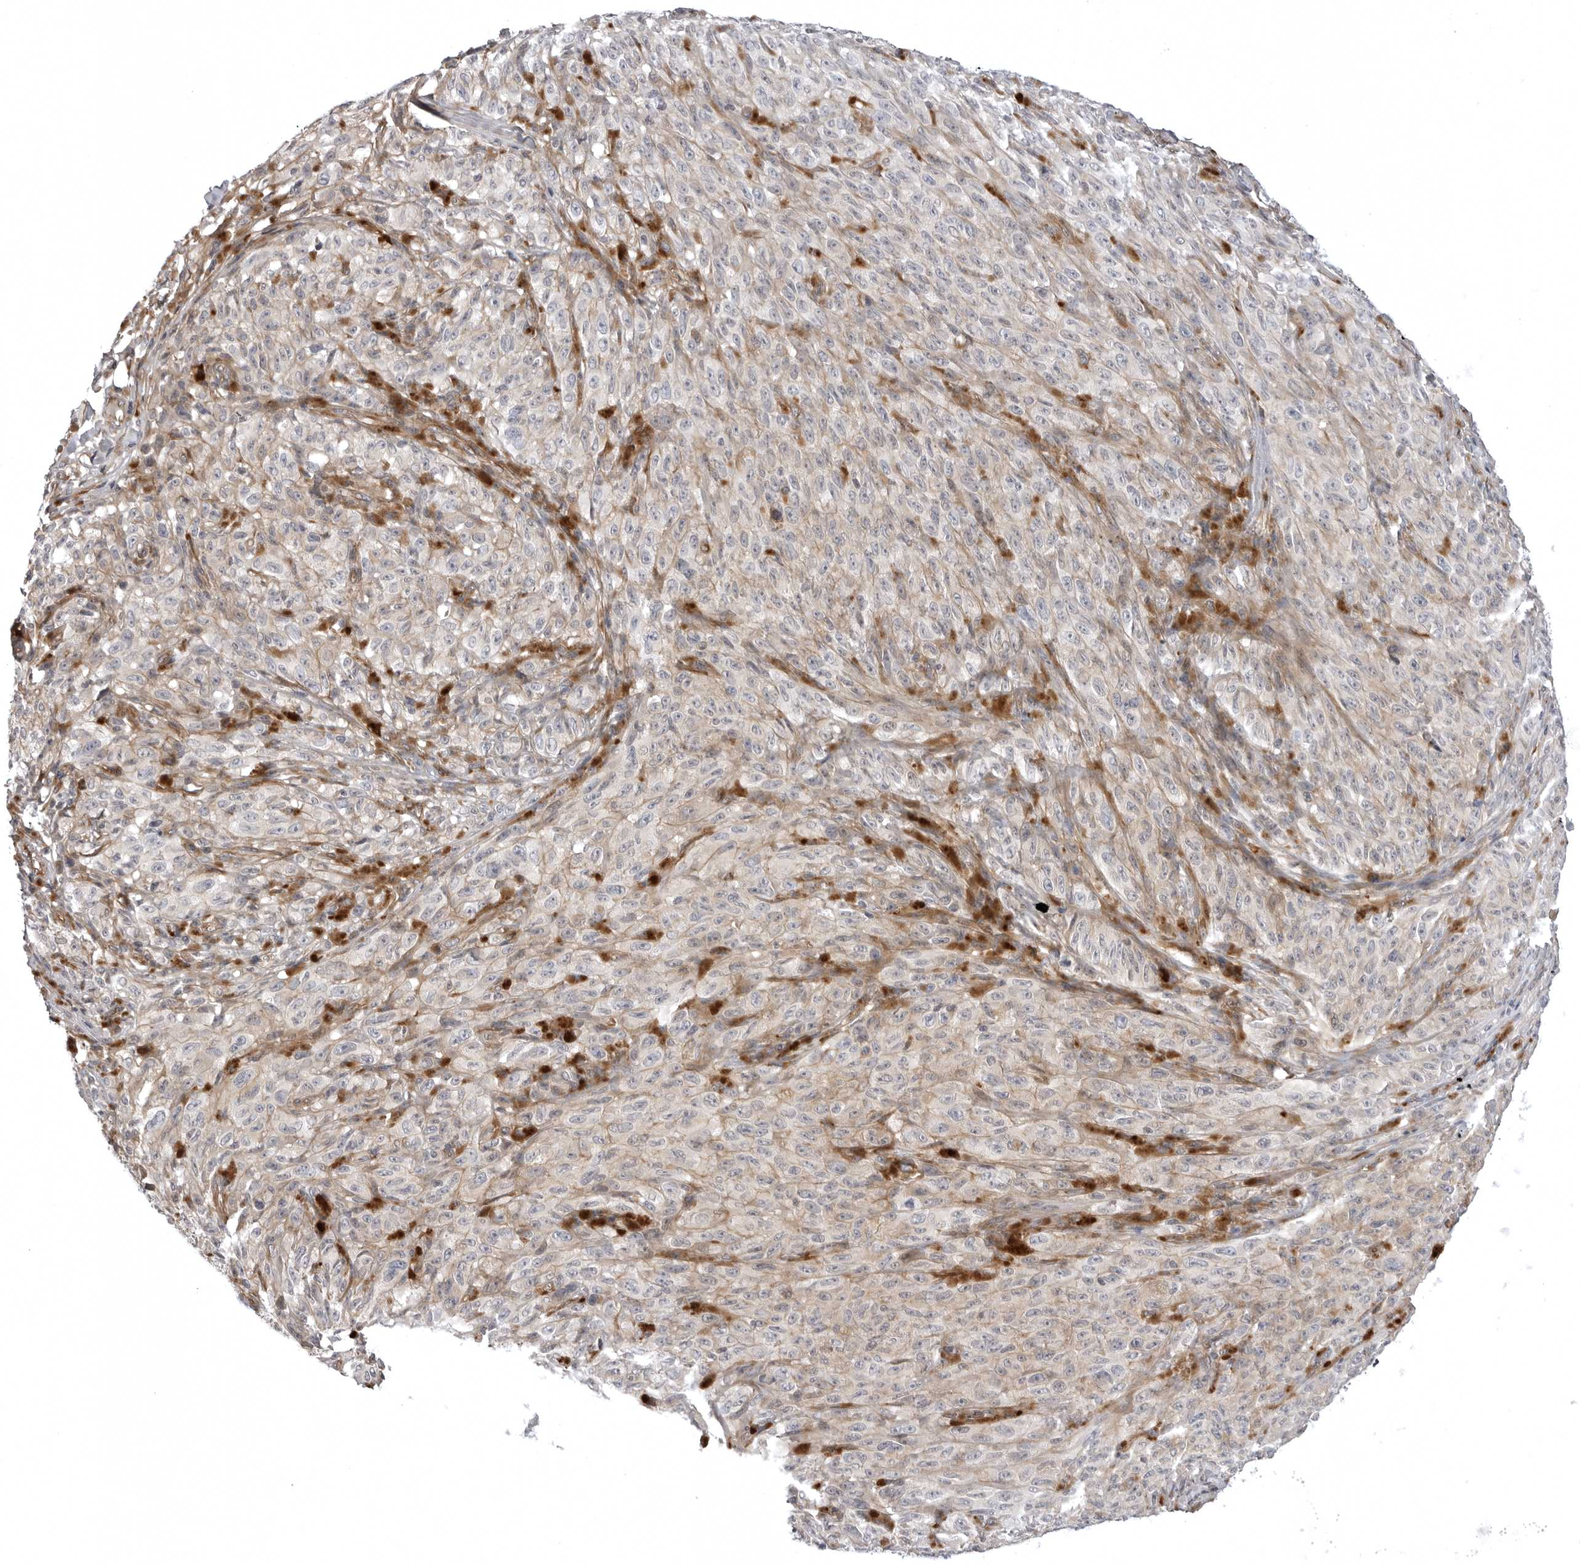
{"staining": {"intensity": "weak", "quantity": "<25%", "location": "cytoplasmic/membranous"}, "tissue": "melanoma", "cell_type": "Tumor cells", "image_type": "cancer", "snomed": [{"axis": "morphology", "description": "Malignant melanoma, NOS"}, {"axis": "topography", "description": "Skin"}], "caption": "Tumor cells are negative for brown protein staining in melanoma.", "gene": "ARL5A", "patient": {"sex": "female", "age": 82}}